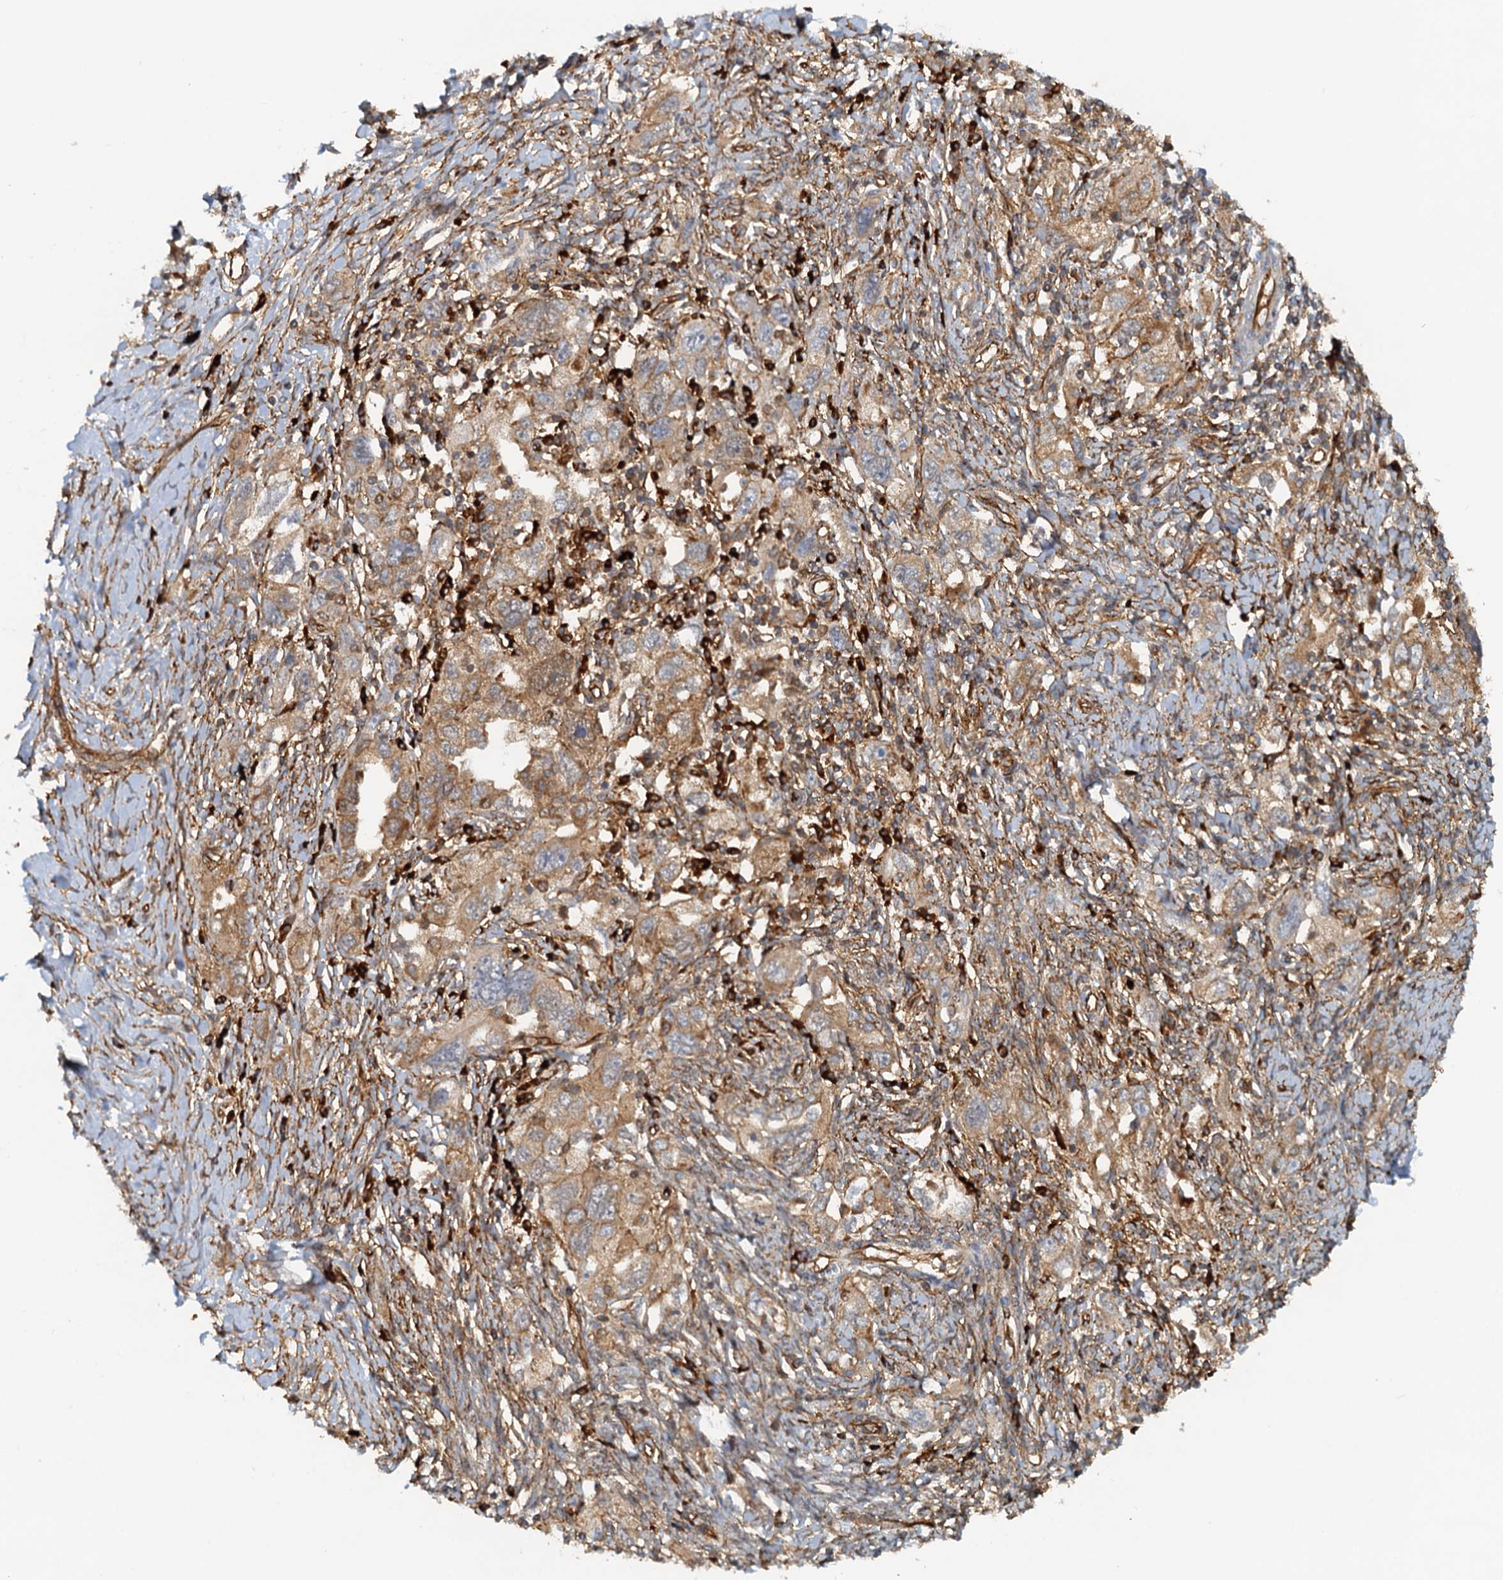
{"staining": {"intensity": "weak", "quantity": ">75%", "location": "cytoplasmic/membranous"}, "tissue": "ovarian cancer", "cell_type": "Tumor cells", "image_type": "cancer", "snomed": [{"axis": "morphology", "description": "Carcinoma, NOS"}, {"axis": "morphology", "description": "Cystadenocarcinoma, serous, NOS"}, {"axis": "topography", "description": "Ovary"}], "caption": "Protein staining of ovarian carcinoma tissue shows weak cytoplasmic/membranous staining in approximately >75% of tumor cells.", "gene": "NIPAL3", "patient": {"sex": "female", "age": 69}}